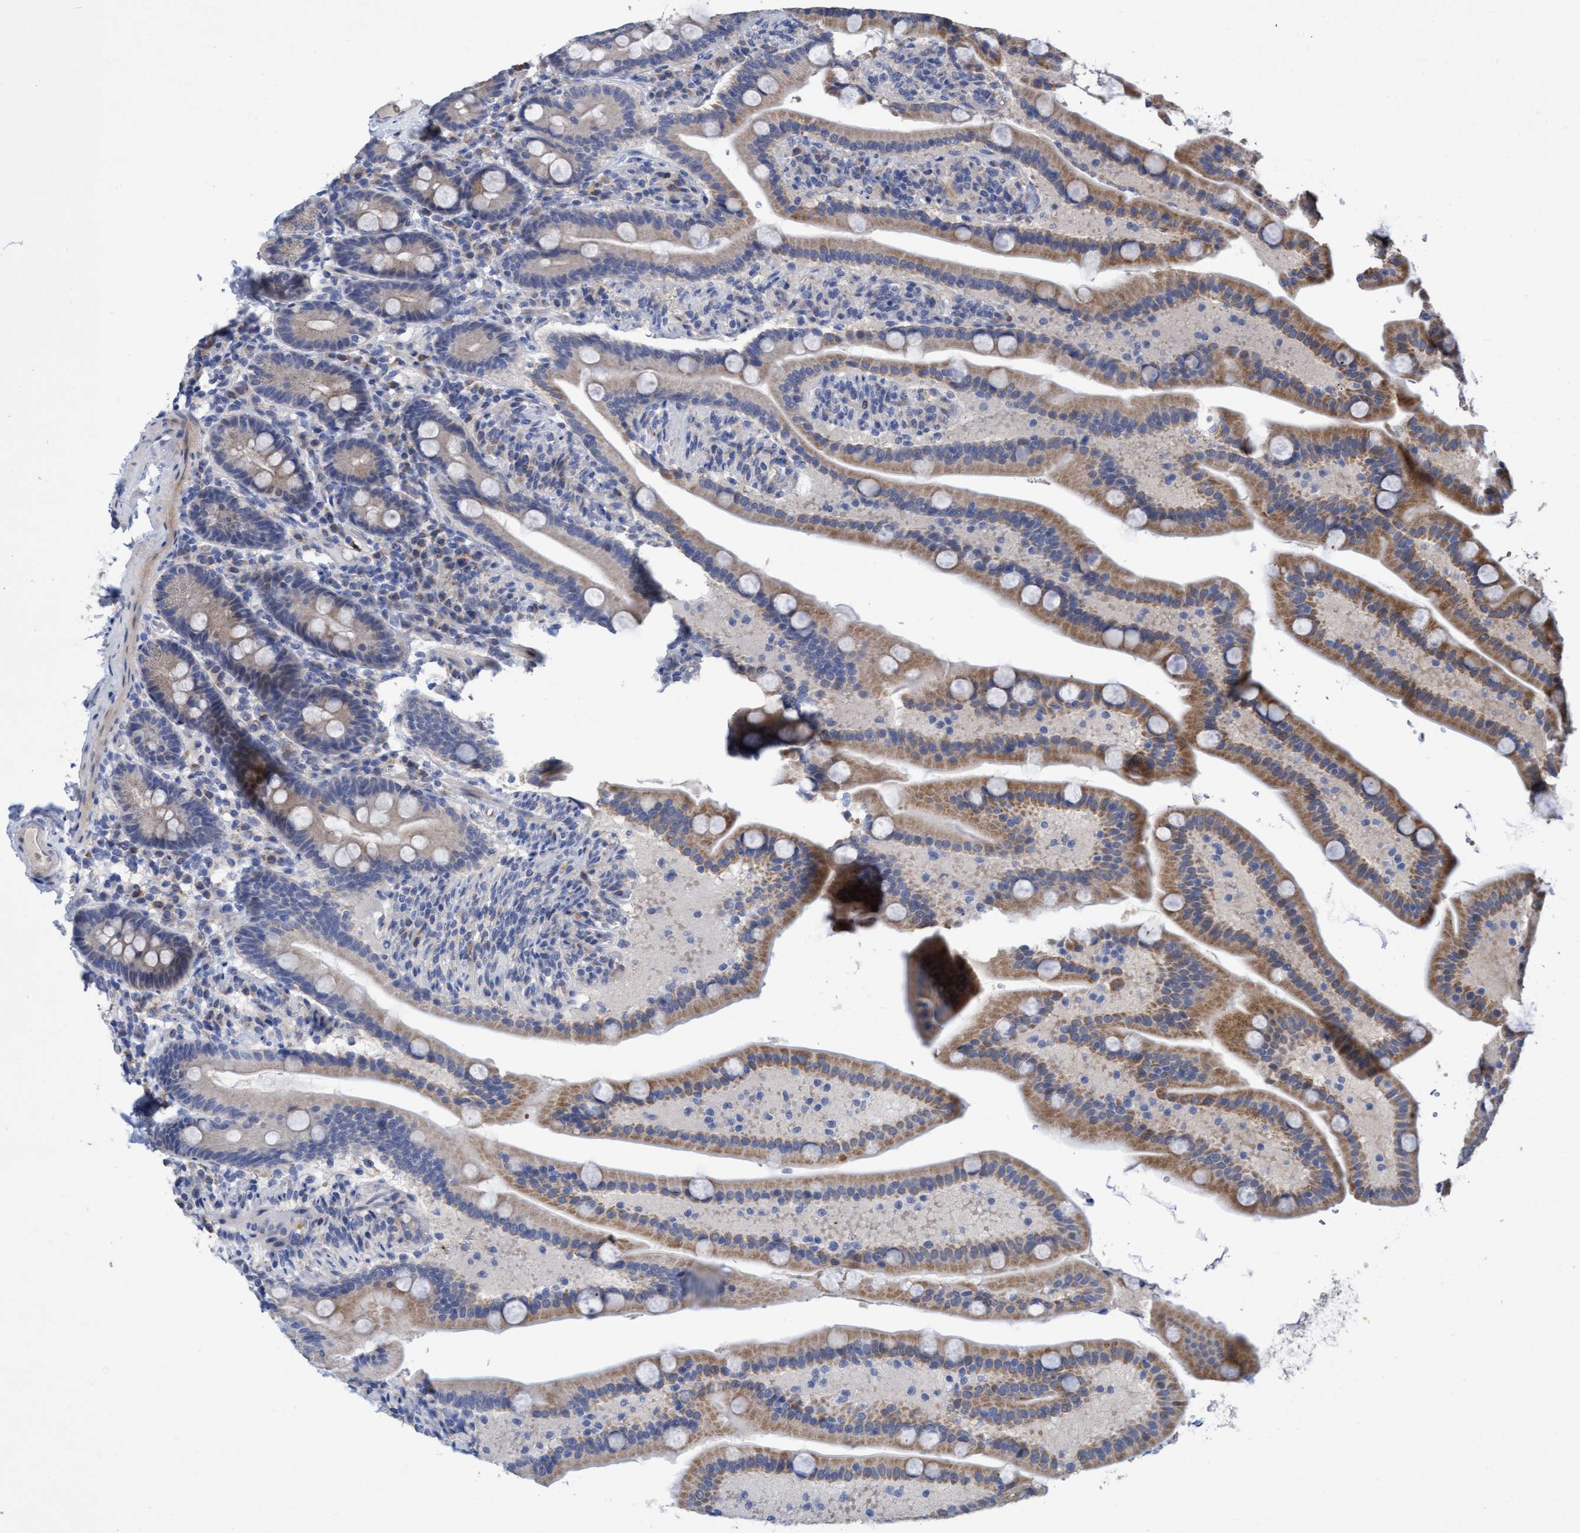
{"staining": {"intensity": "moderate", "quantity": "25%-75%", "location": "cytoplasmic/membranous"}, "tissue": "duodenum", "cell_type": "Glandular cells", "image_type": "normal", "snomed": [{"axis": "morphology", "description": "Normal tissue, NOS"}, {"axis": "topography", "description": "Duodenum"}], "caption": "IHC histopathology image of benign duodenum: human duodenum stained using immunohistochemistry displays medium levels of moderate protein expression localized specifically in the cytoplasmic/membranous of glandular cells, appearing as a cytoplasmic/membranous brown color.", "gene": "SEMA4D", "patient": {"sex": "male", "age": 54}}